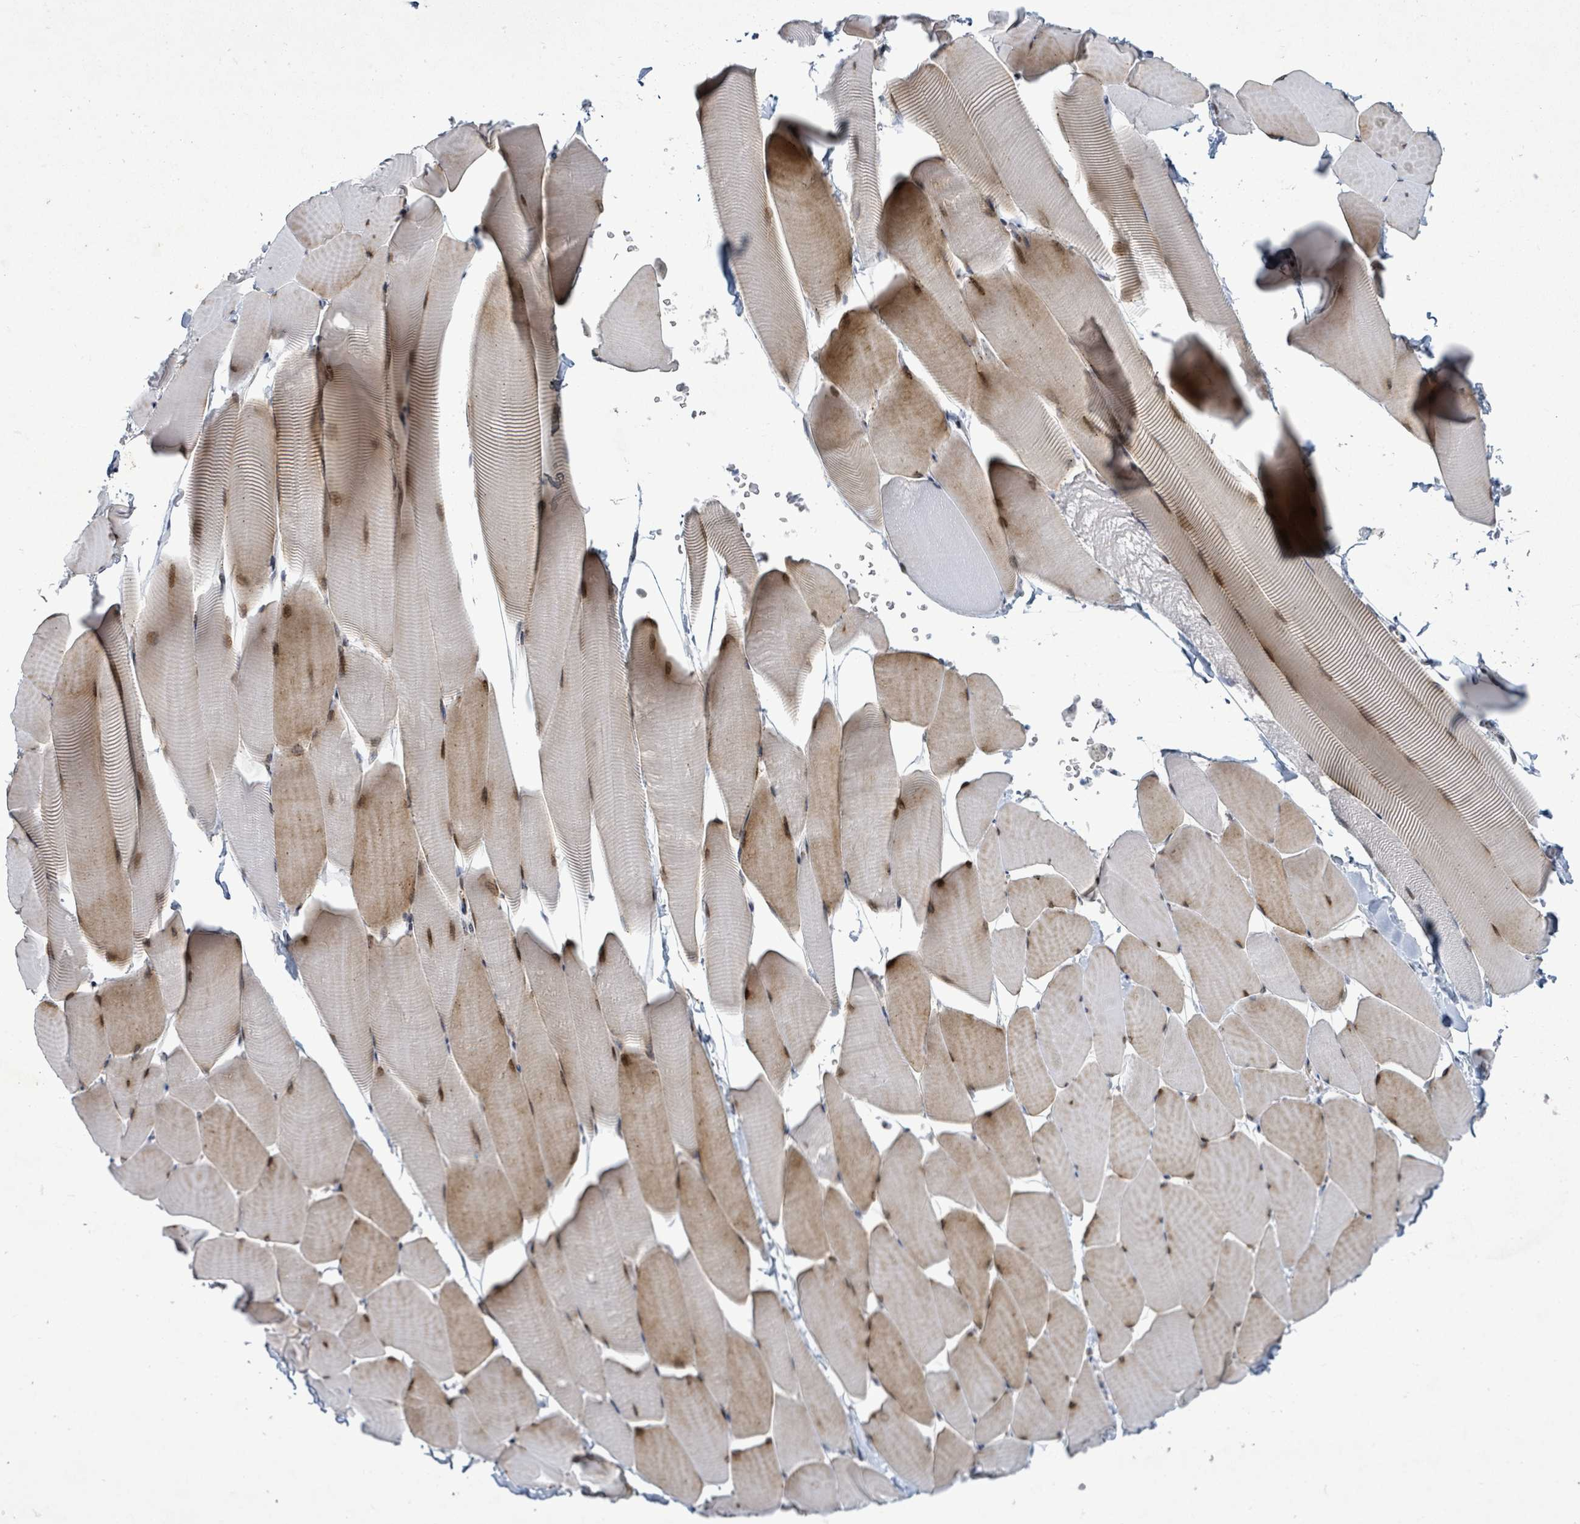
{"staining": {"intensity": "moderate", "quantity": "25%-75%", "location": "cytoplasmic/membranous,nuclear"}, "tissue": "skeletal muscle", "cell_type": "Myocytes", "image_type": "normal", "snomed": [{"axis": "morphology", "description": "Normal tissue, NOS"}, {"axis": "topography", "description": "Skeletal muscle"}], "caption": "Protein expression analysis of unremarkable human skeletal muscle reveals moderate cytoplasmic/membranous,nuclear positivity in about 25%-75% of myocytes.", "gene": "TUSC1", "patient": {"sex": "male", "age": 25}}